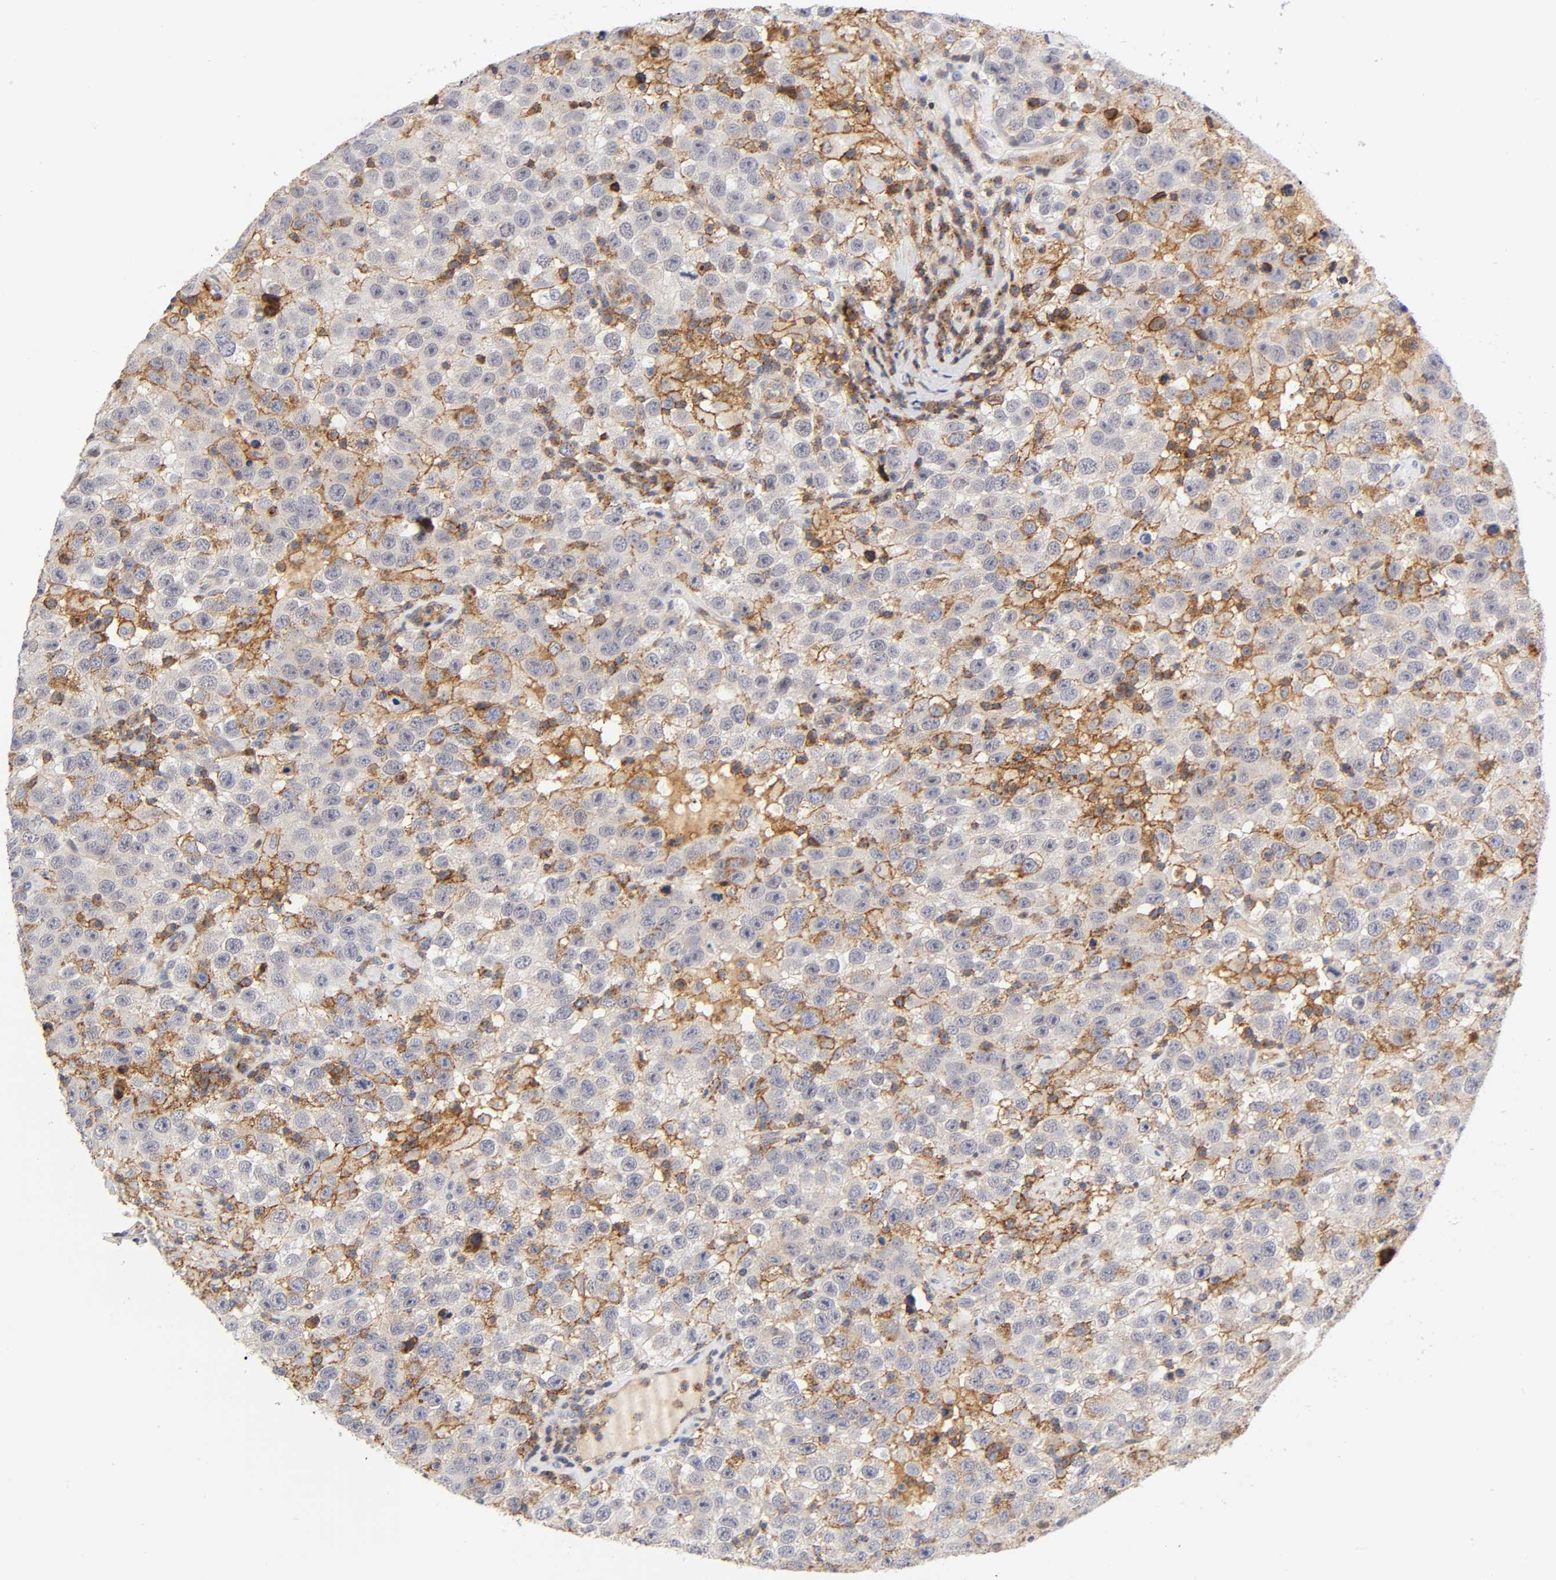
{"staining": {"intensity": "moderate", "quantity": "25%-75%", "location": "cytoplasmic/membranous"}, "tissue": "testis cancer", "cell_type": "Tumor cells", "image_type": "cancer", "snomed": [{"axis": "morphology", "description": "Seminoma, NOS"}, {"axis": "topography", "description": "Testis"}], "caption": "This histopathology image reveals immunohistochemistry (IHC) staining of human testis cancer (seminoma), with medium moderate cytoplasmic/membranous positivity in approximately 25%-75% of tumor cells.", "gene": "ANXA7", "patient": {"sex": "male", "age": 41}}